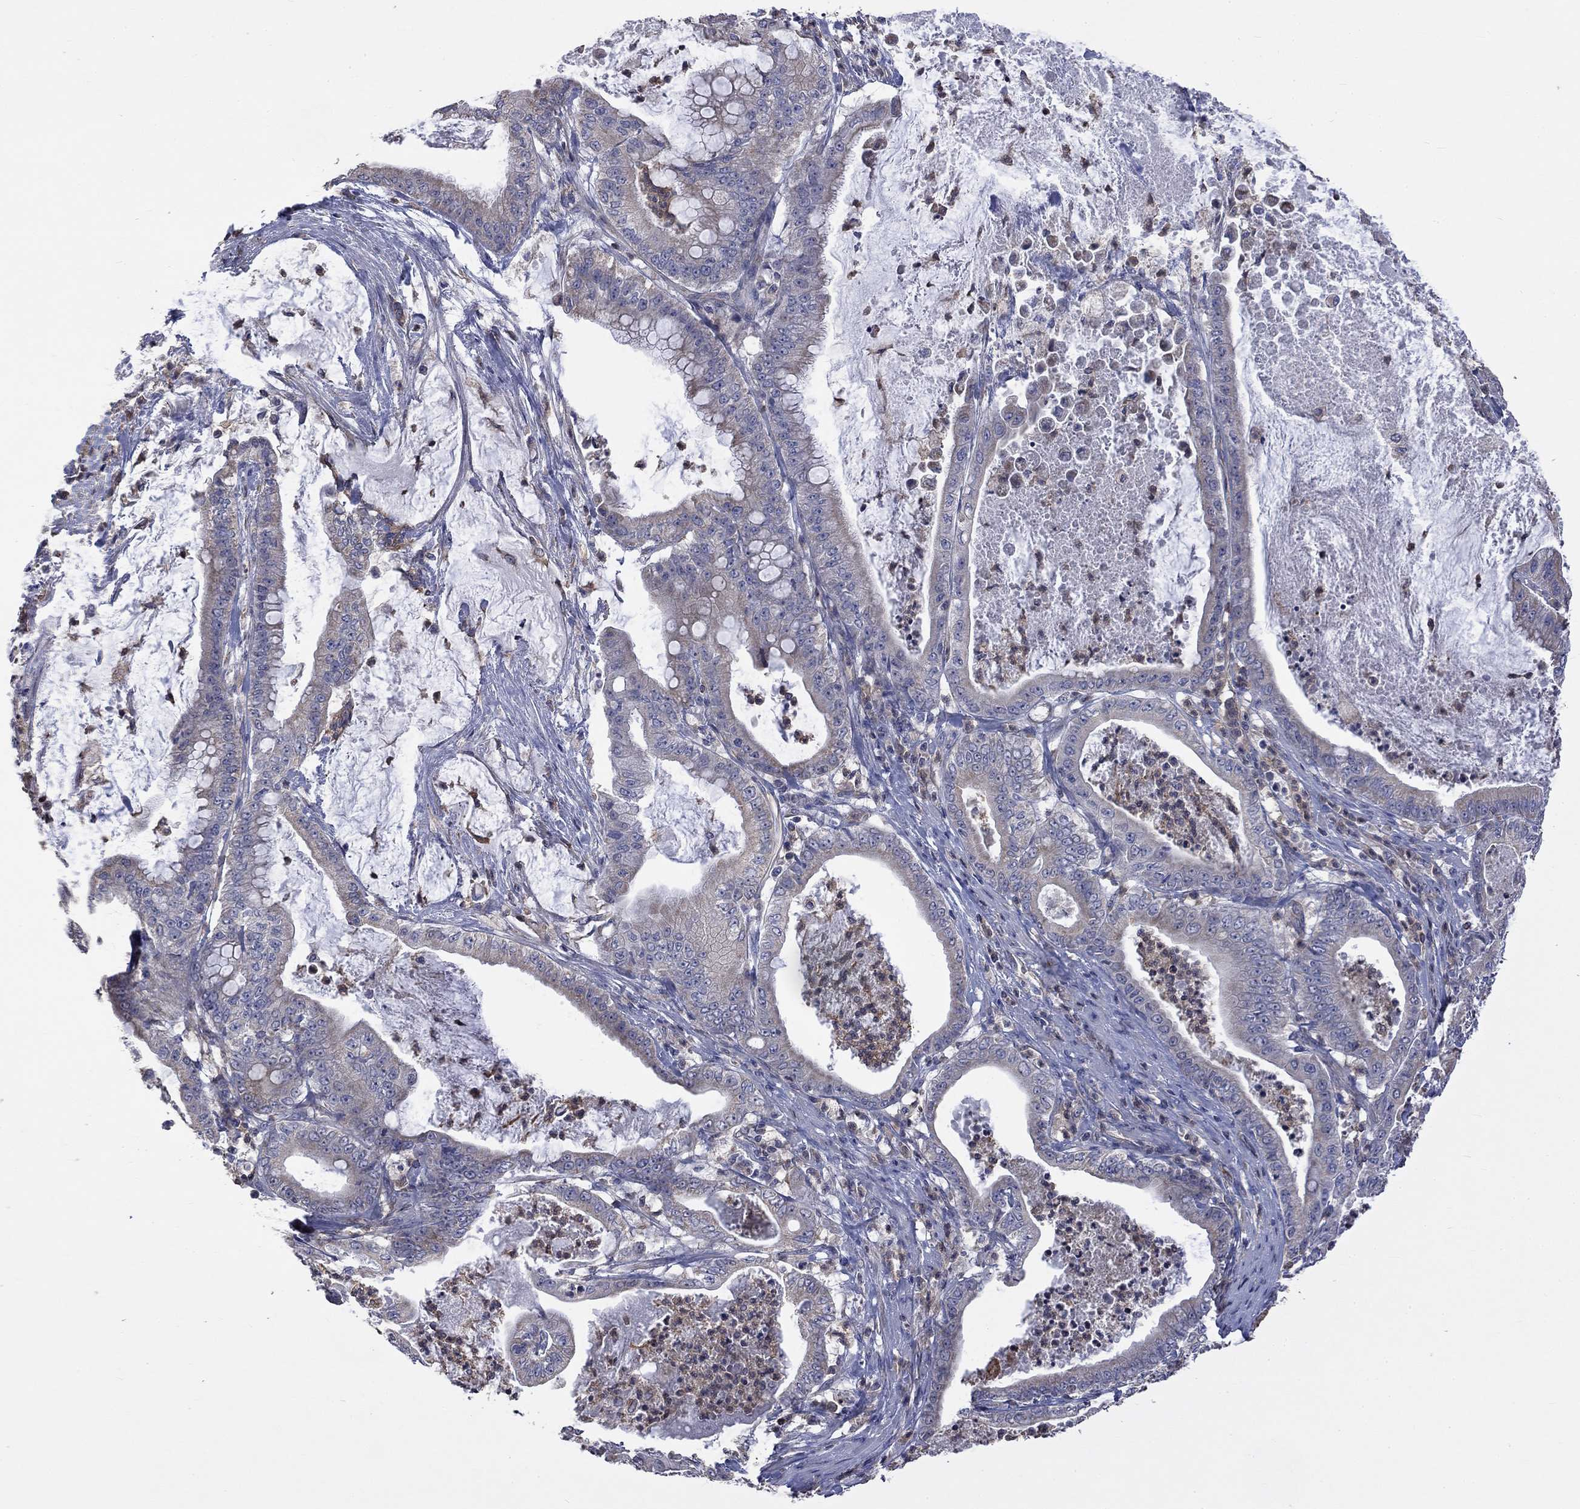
{"staining": {"intensity": "negative", "quantity": "none", "location": "none"}, "tissue": "pancreatic cancer", "cell_type": "Tumor cells", "image_type": "cancer", "snomed": [{"axis": "morphology", "description": "Adenocarcinoma, NOS"}, {"axis": "topography", "description": "Pancreas"}], "caption": "The photomicrograph displays no significant positivity in tumor cells of pancreatic cancer (adenocarcinoma).", "gene": "CAMKK2", "patient": {"sex": "male", "age": 71}}